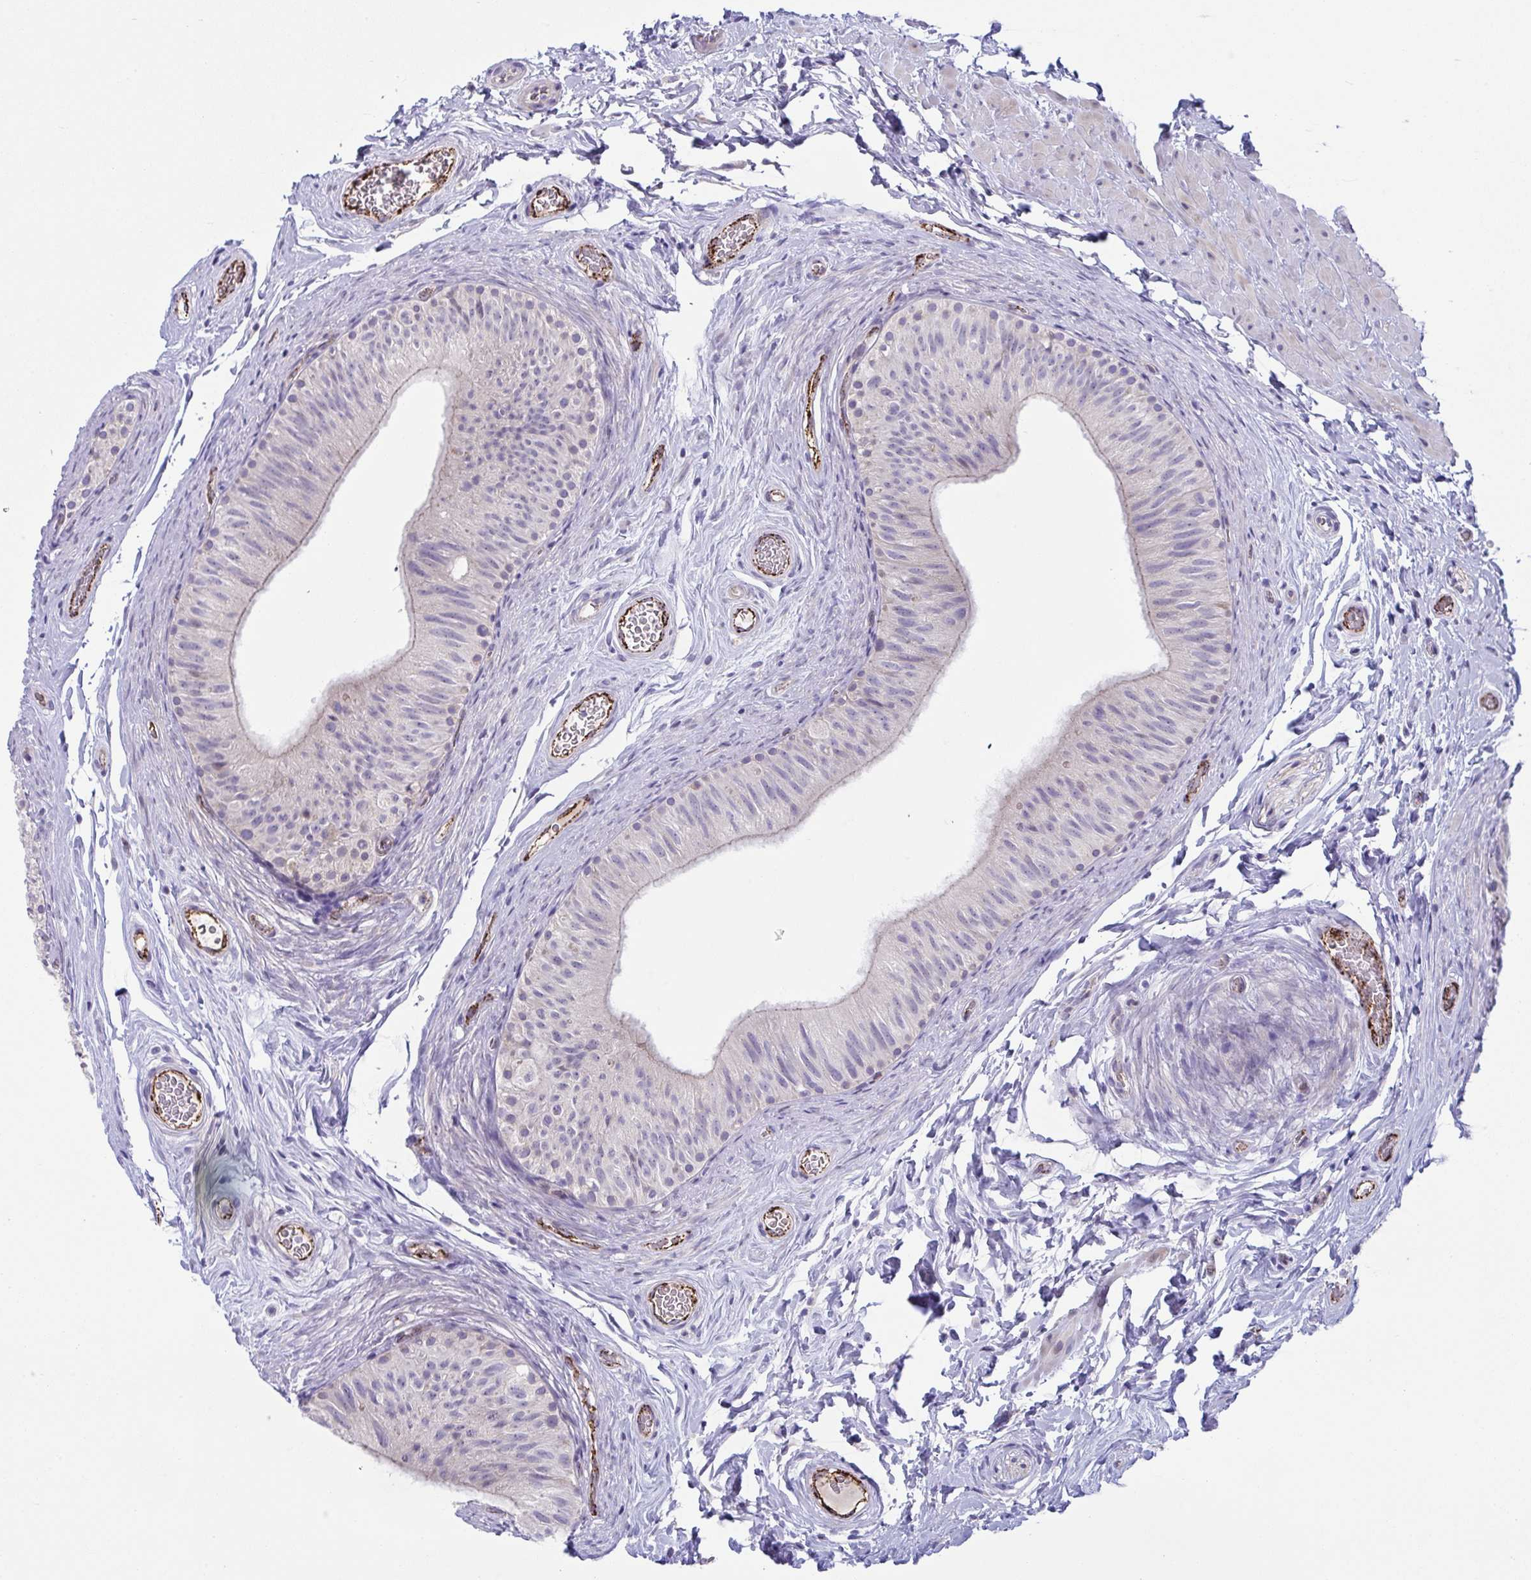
{"staining": {"intensity": "negative", "quantity": "none", "location": "none"}, "tissue": "epididymis", "cell_type": "Glandular cells", "image_type": "normal", "snomed": [{"axis": "morphology", "description": "Normal tissue, NOS"}, {"axis": "topography", "description": "Epididymis, spermatic cord, NOS"}, {"axis": "topography", "description": "Epididymis"}], "caption": "Immunohistochemistry (IHC) of benign epididymis shows no expression in glandular cells.", "gene": "TOR1AIP2", "patient": {"sex": "male", "age": 31}}